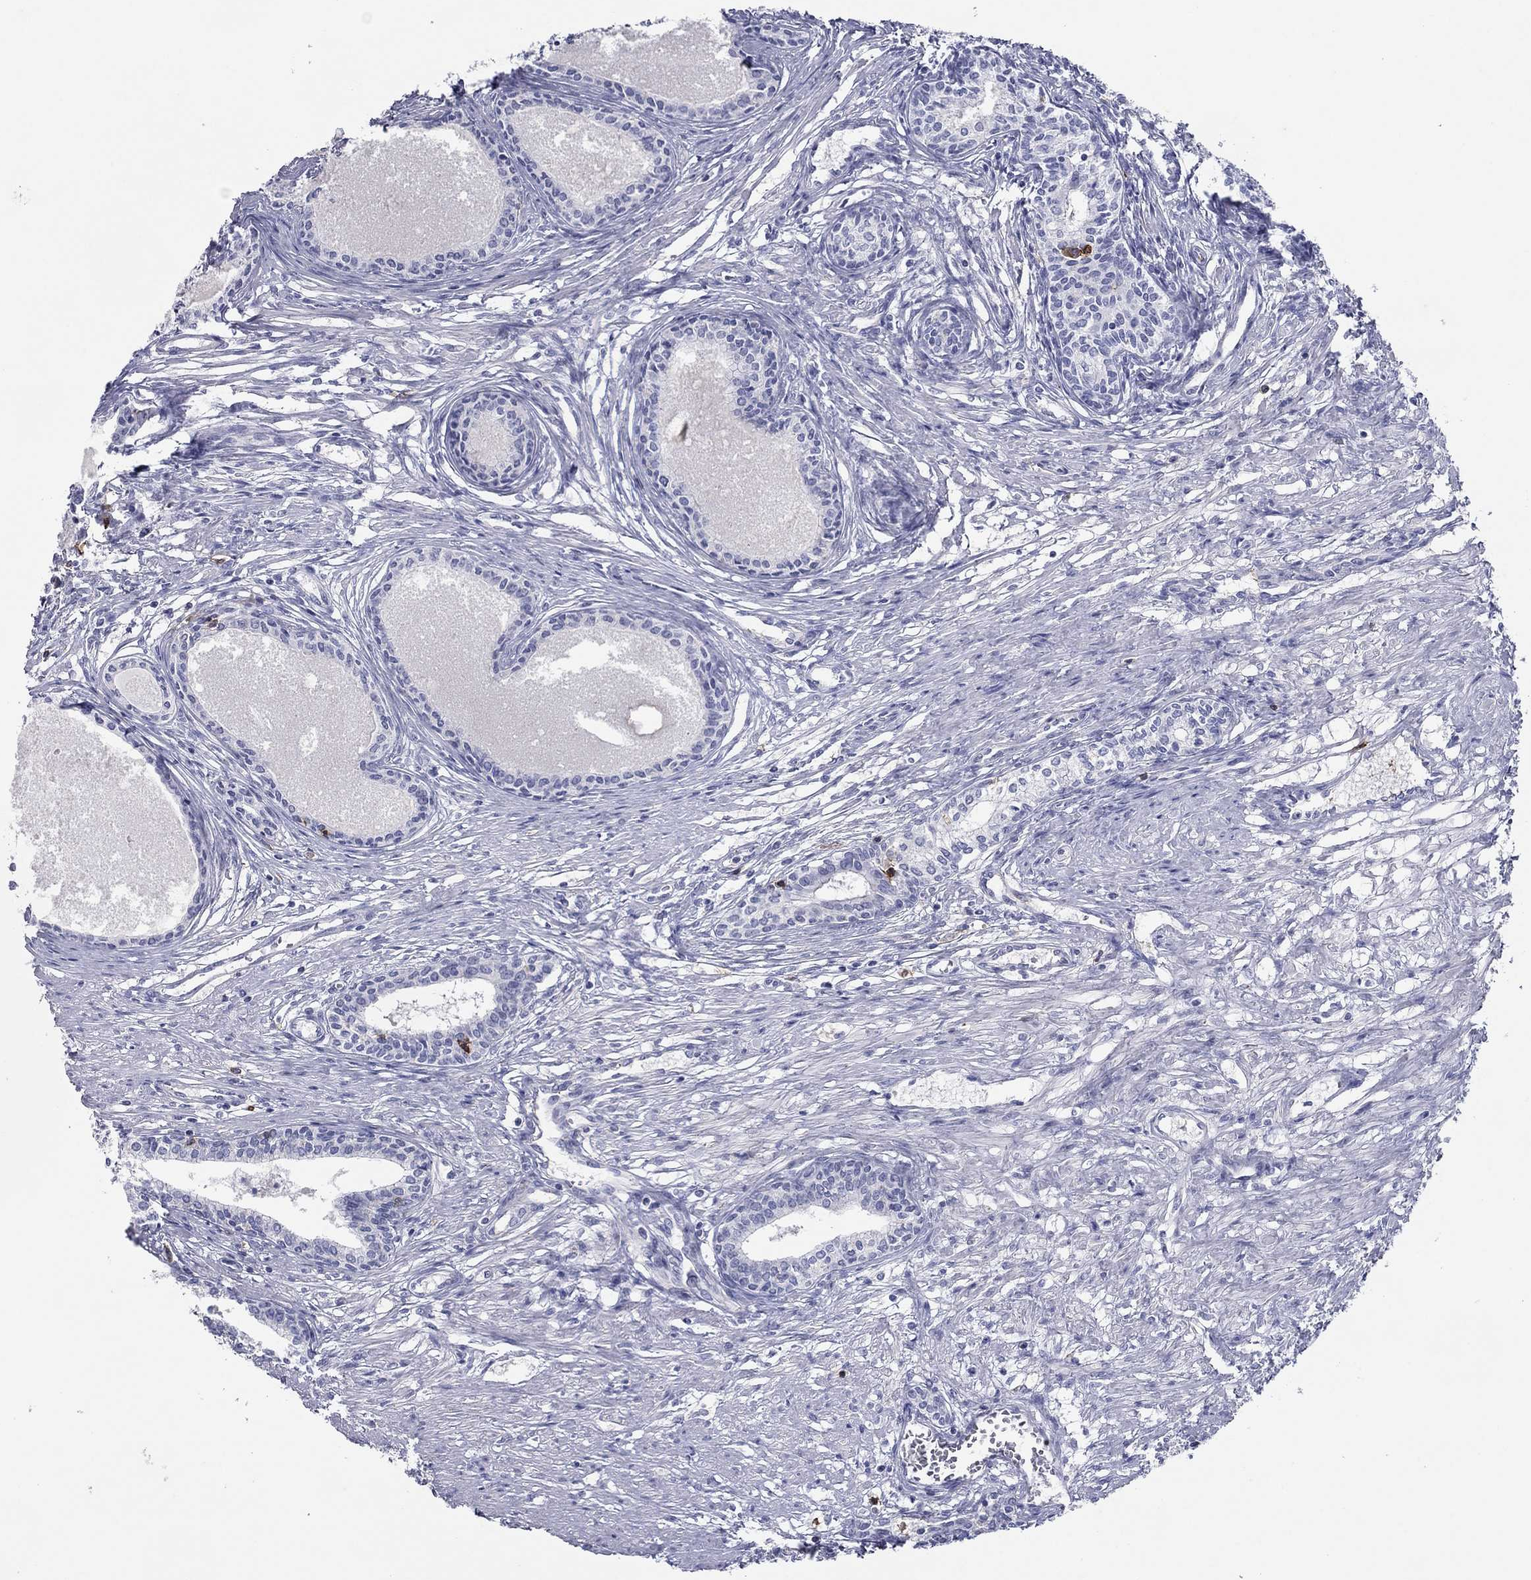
{"staining": {"intensity": "negative", "quantity": "none", "location": "none"}, "tissue": "prostate", "cell_type": "Glandular cells", "image_type": "normal", "snomed": [{"axis": "morphology", "description": "Normal tissue, NOS"}, {"axis": "topography", "description": "Prostate"}], "caption": "DAB immunohistochemical staining of unremarkable human prostate reveals no significant positivity in glandular cells. (IHC, brightfield microscopy, high magnification).", "gene": "ITGAE", "patient": {"sex": "male", "age": 60}}